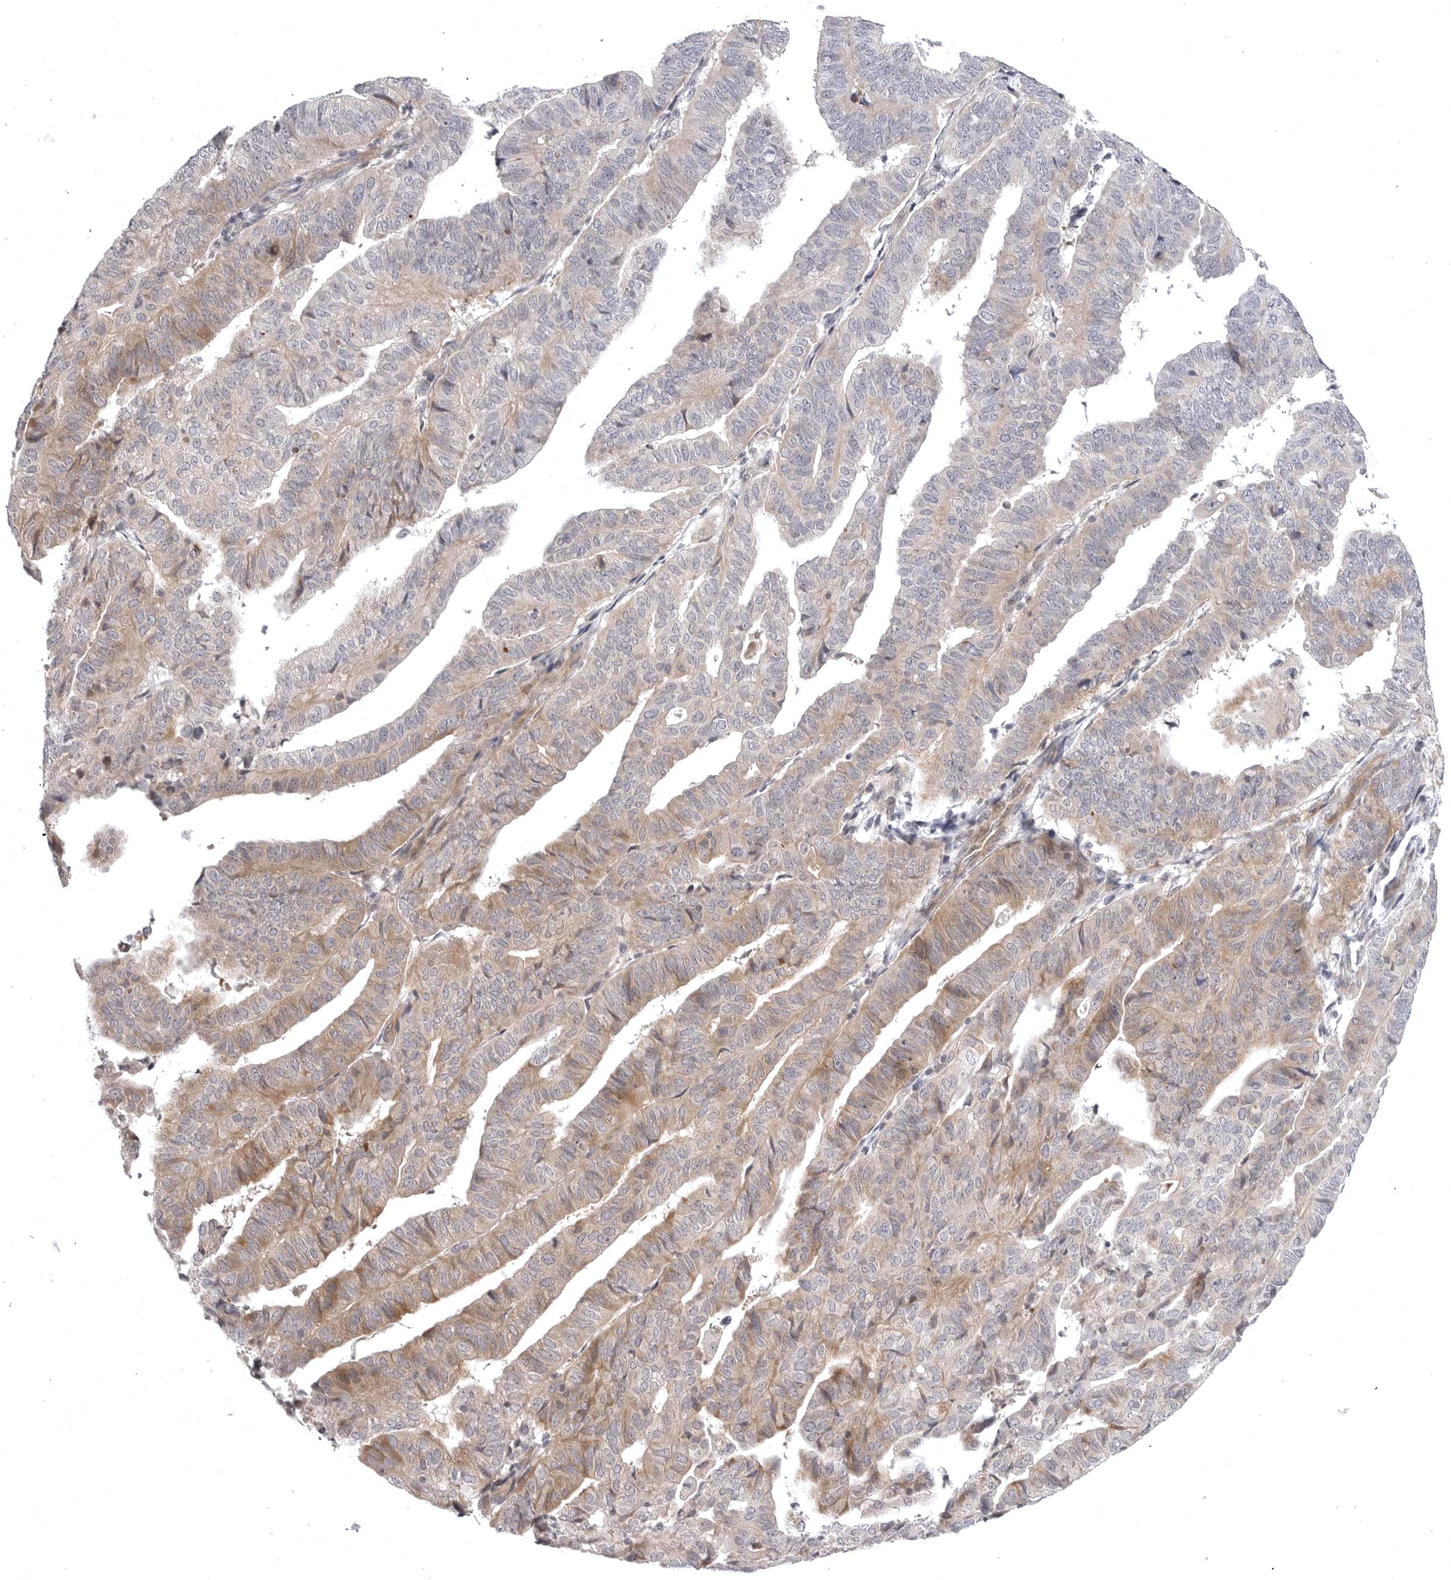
{"staining": {"intensity": "moderate", "quantity": "25%-75%", "location": "cytoplasmic/membranous"}, "tissue": "endometrial cancer", "cell_type": "Tumor cells", "image_type": "cancer", "snomed": [{"axis": "morphology", "description": "Adenocarcinoma, NOS"}, {"axis": "topography", "description": "Endometrium"}], "caption": "This is a histology image of immunohistochemistry (IHC) staining of endometrial cancer (adenocarcinoma), which shows moderate positivity in the cytoplasmic/membranous of tumor cells.", "gene": "CD300LD", "patient": {"sex": "female", "age": 51}}